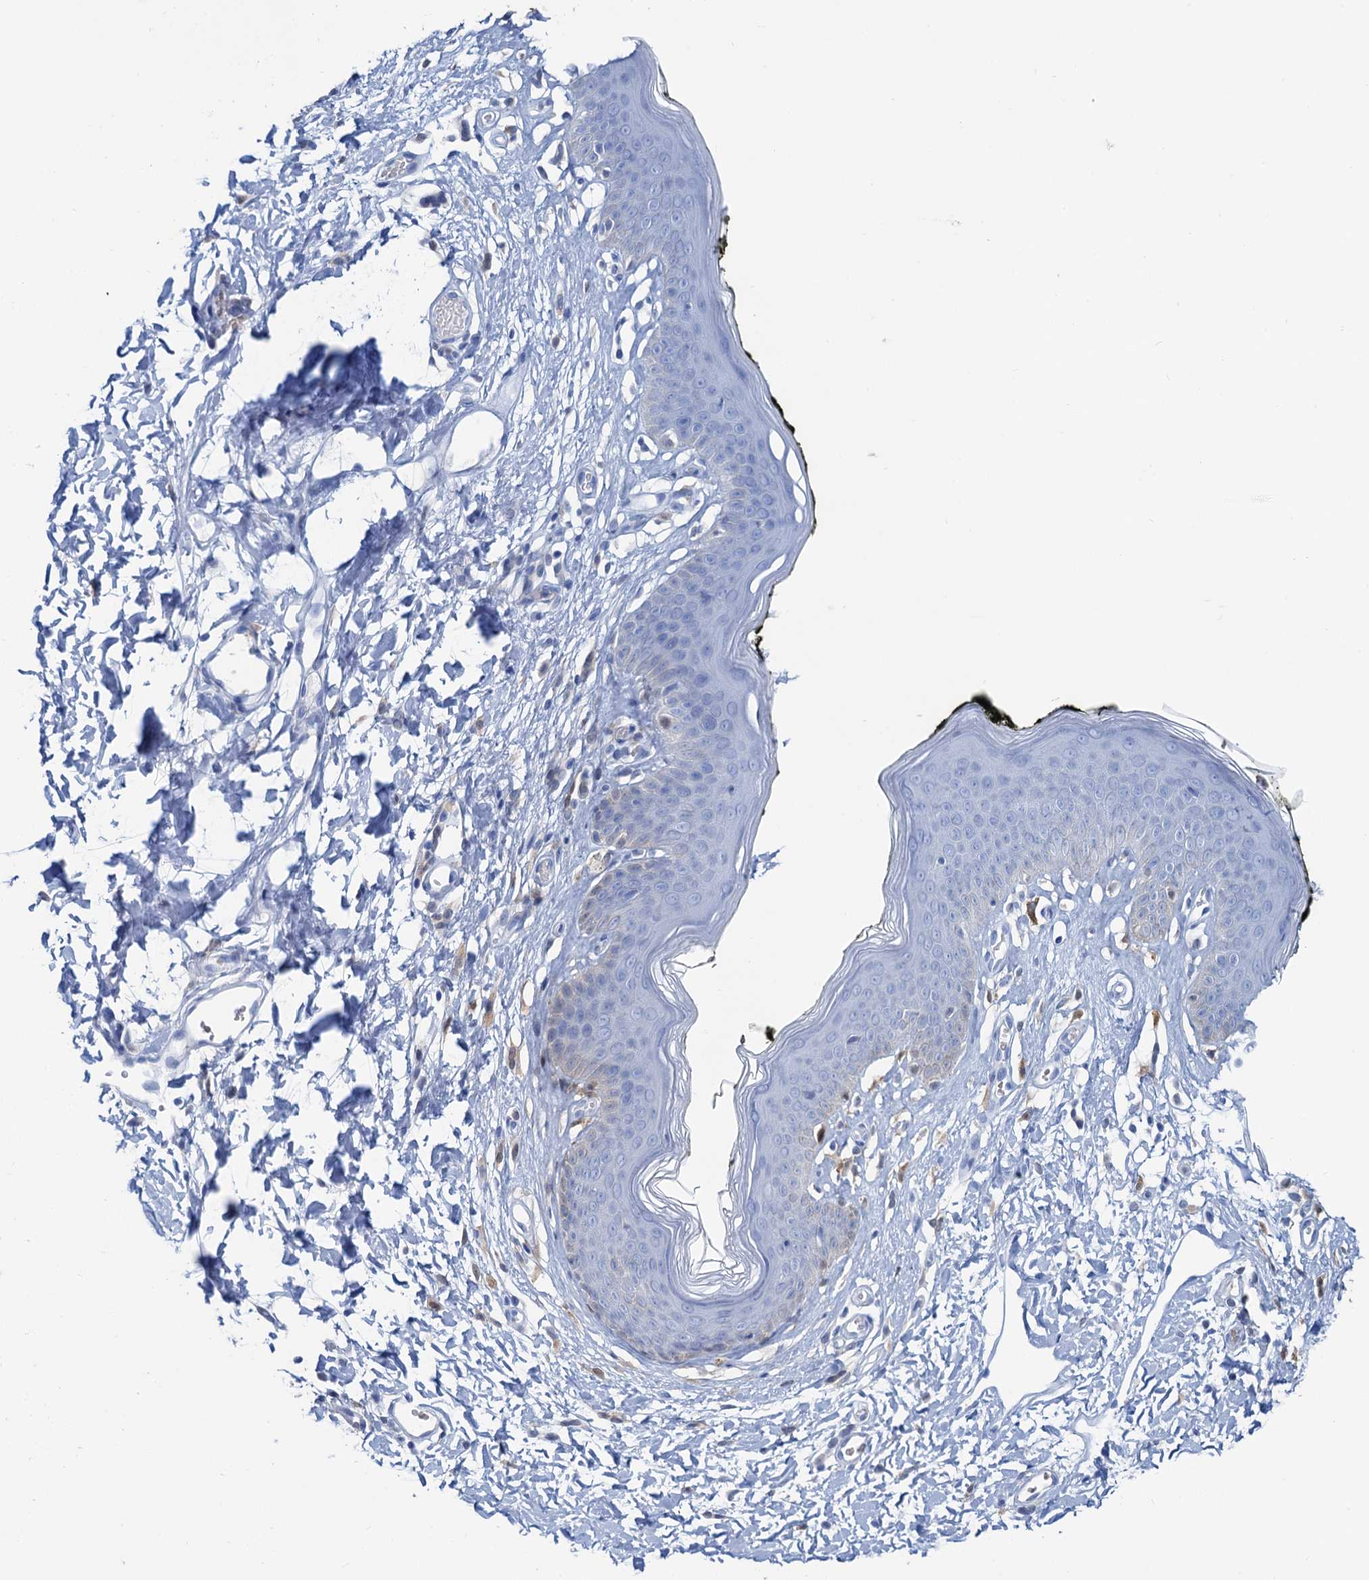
{"staining": {"intensity": "weak", "quantity": "<25%", "location": "cytoplasmic/membranous"}, "tissue": "skin", "cell_type": "Epidermal cells", "image_type": "normal", "snomed": [{"axis": "morphology", "description": "Normal tissue, NOS"}, {"axis": "morphology", "description": "Inflammation, NOS"}, {"axis": "topography", "description": "Vulva"}], "caption": "Epidermal cells are negative for brown protein staining in normal skin. The staining was performed using DAB (3,3'-diaminobenzidine) to visualize the protein expression in brown, while the nuclei were stained in blue with hematoxylin (Magnification: 20x).", "gene": "FAH", "patient": {"sex": "female", "age": 84}}